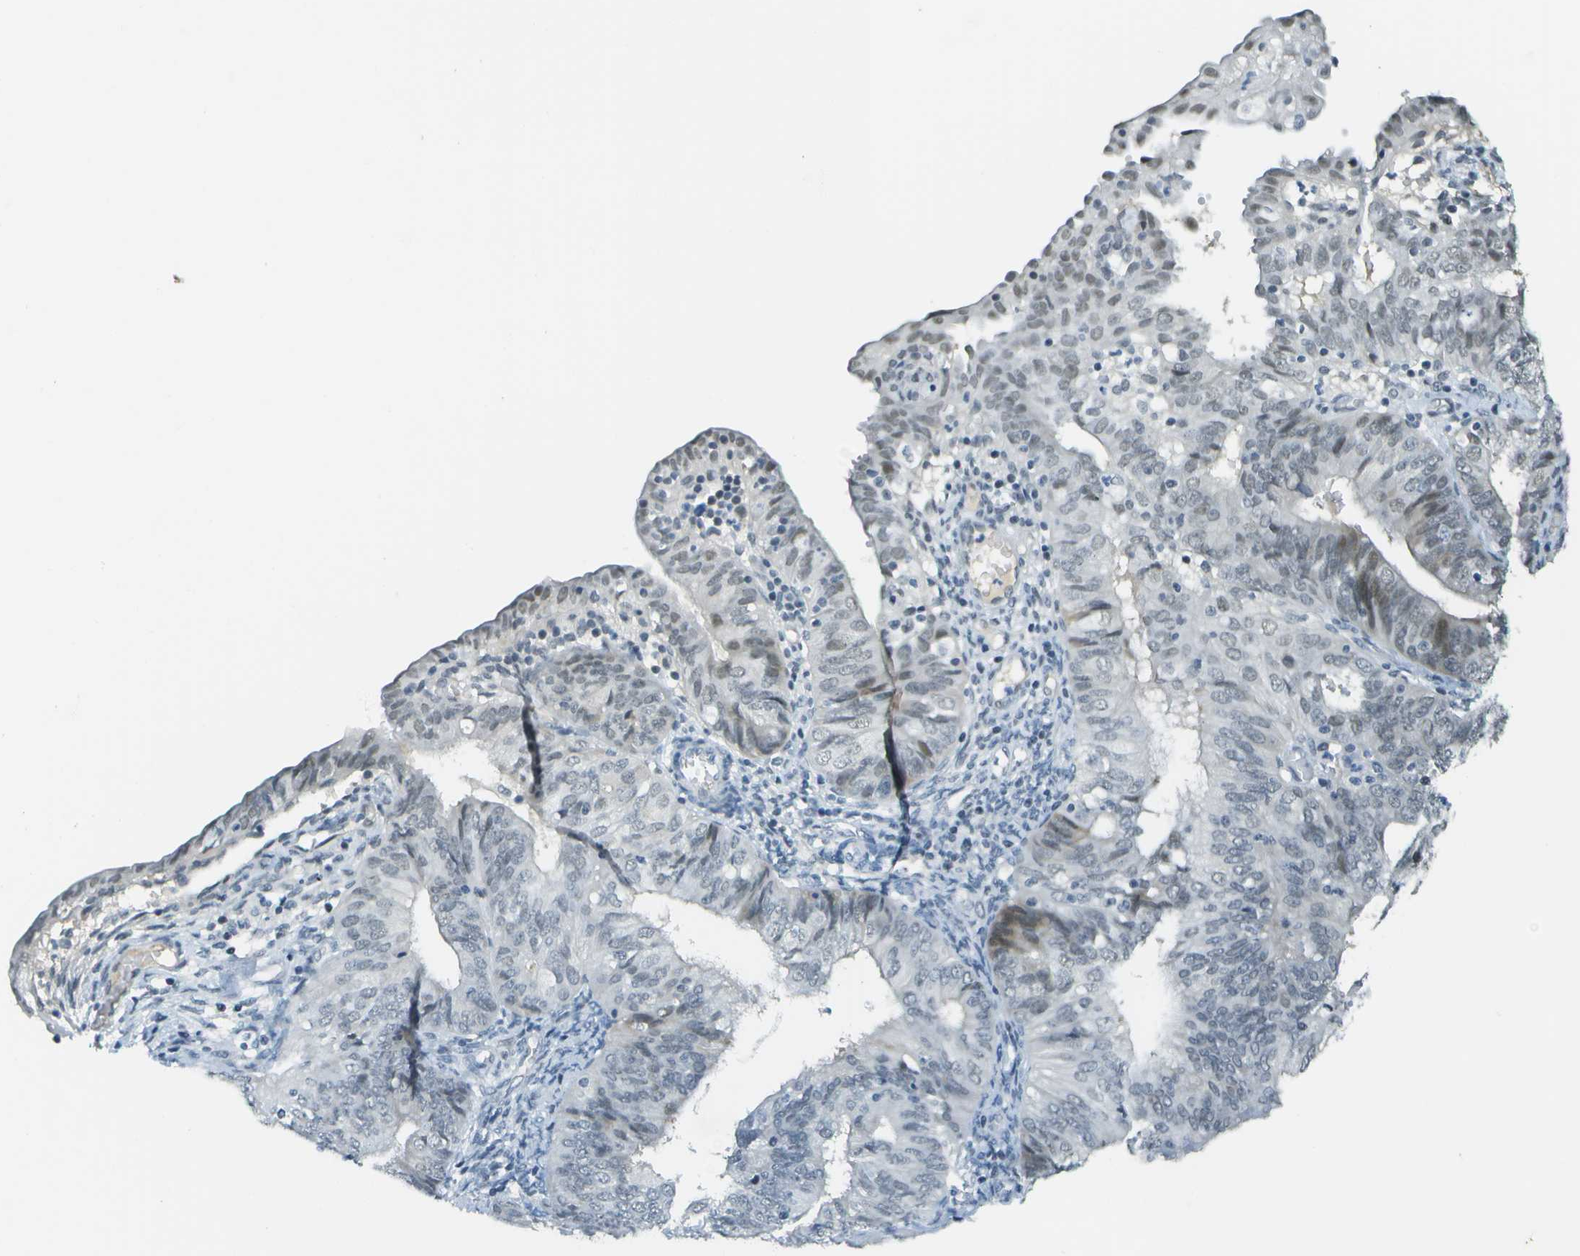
{"staining": {"intensity": "weak", "quantity": "25%-75%", "location": "nuclear"}, "tissue": "endometrial cancer", "cell_type": "Tumor cells", "image_type": "cancer", "snomed": [{"axis": "morphology", "description": "Adenocarcinoma, NOS"}, {"axis": "topography", "description": "Endometrium"}], "caption": "Immunohistochemical staining of endometrial cancer displays weak nuclear protein positivity in approximately 25%-75% of tumor cells.", "gene": "NEK11", "patient": {"sex": "female", "age": 58}}